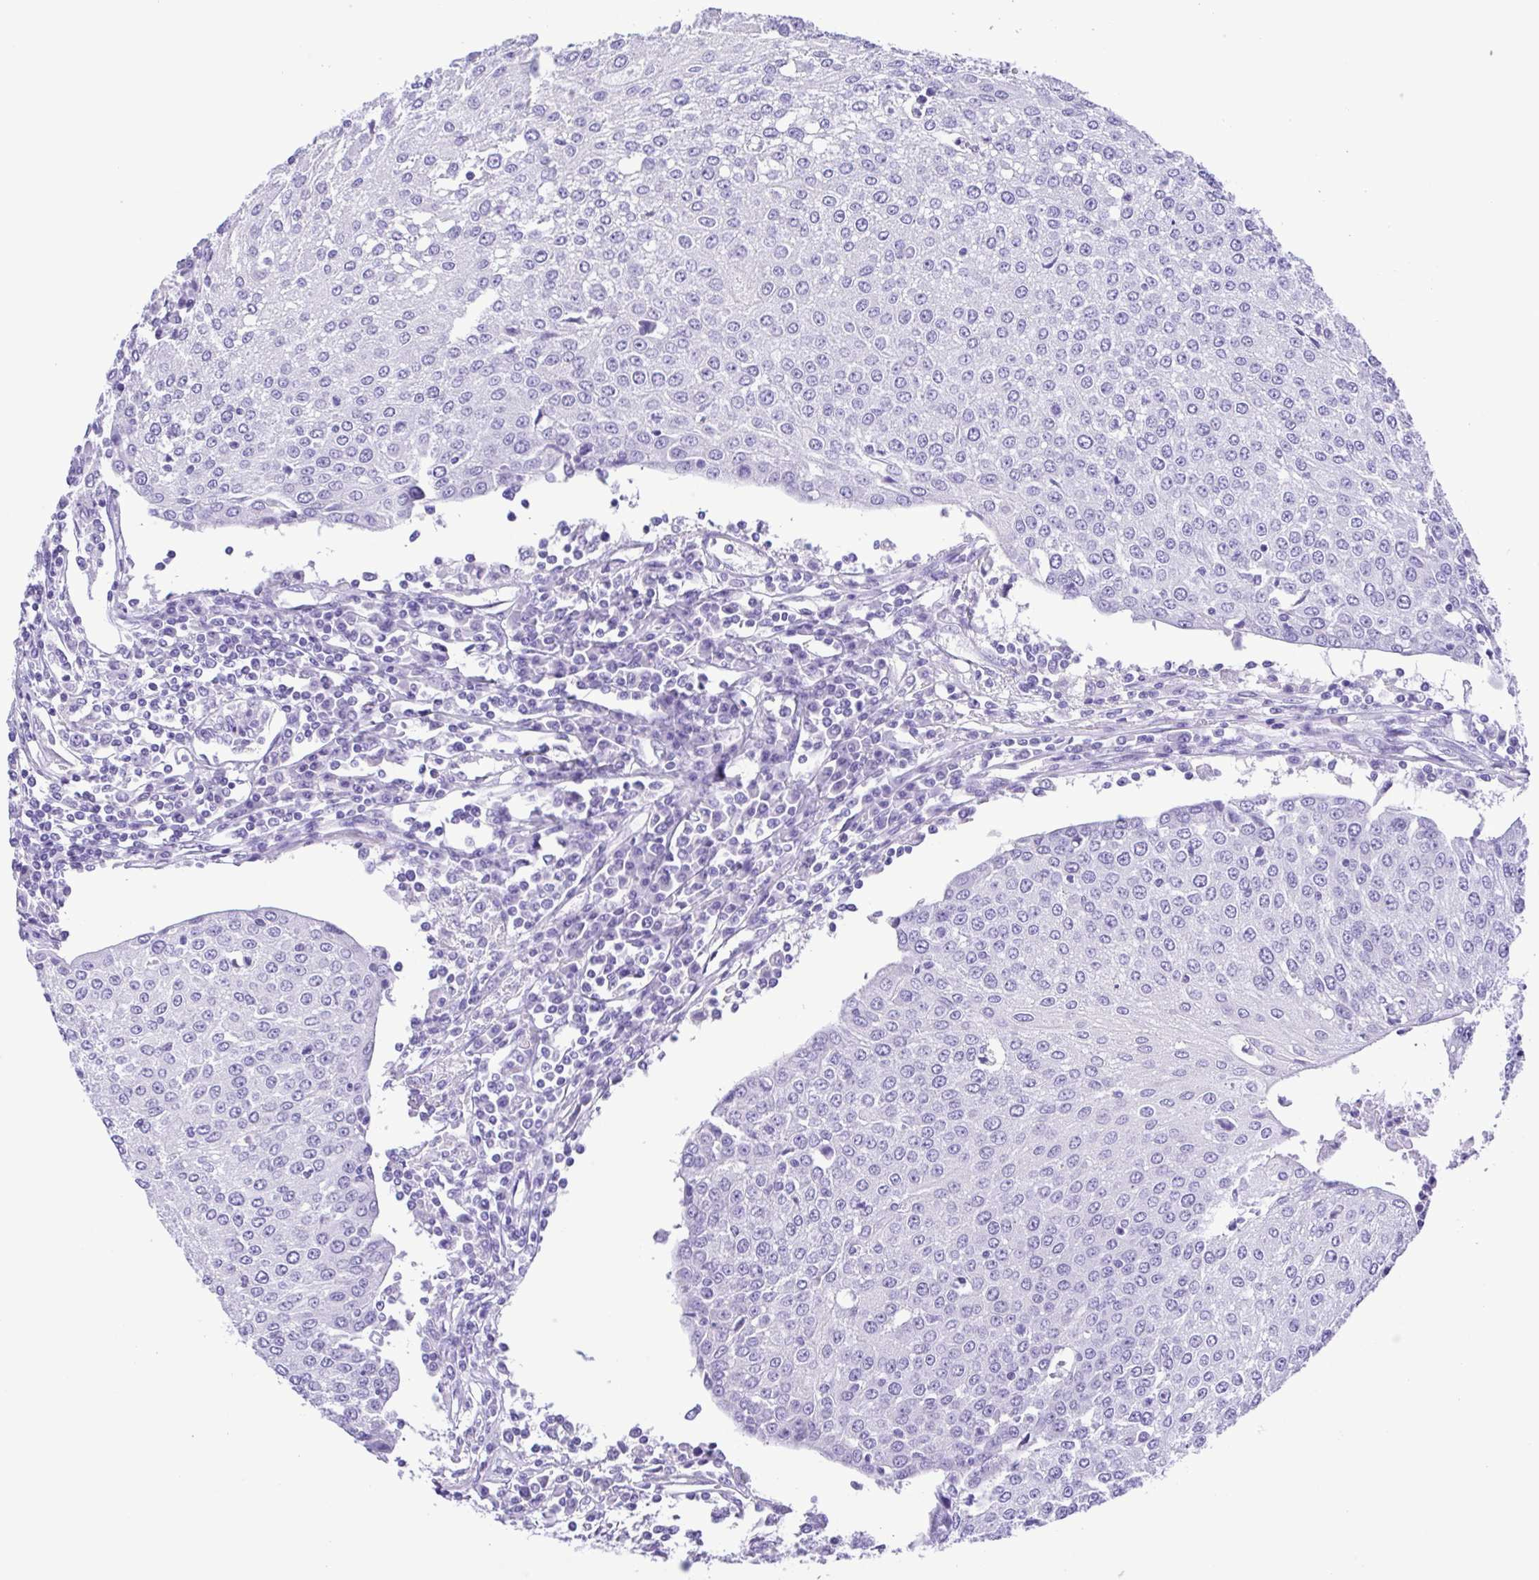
{"staining": {"intensity": "negative", "quantity": "none", "location": "none"}, "tissue": "urothelial cancer", "cell_type": "Tumor cells", "image_type": "cancer", "snomed": [{"axis": "morphology", "description": "Urothelial carcinoma, High grade"}, {"axis": "topography", "description": "Urinary bladder"}], "caption": "This histopathology image is of urothelial cancer stained with IHC to label a protein in brown with the nuclei are counter-stained blue. There is no staining in tumor cells.", "gene": "OVGP1", "patient": {"sex": "female", "age": 85}}